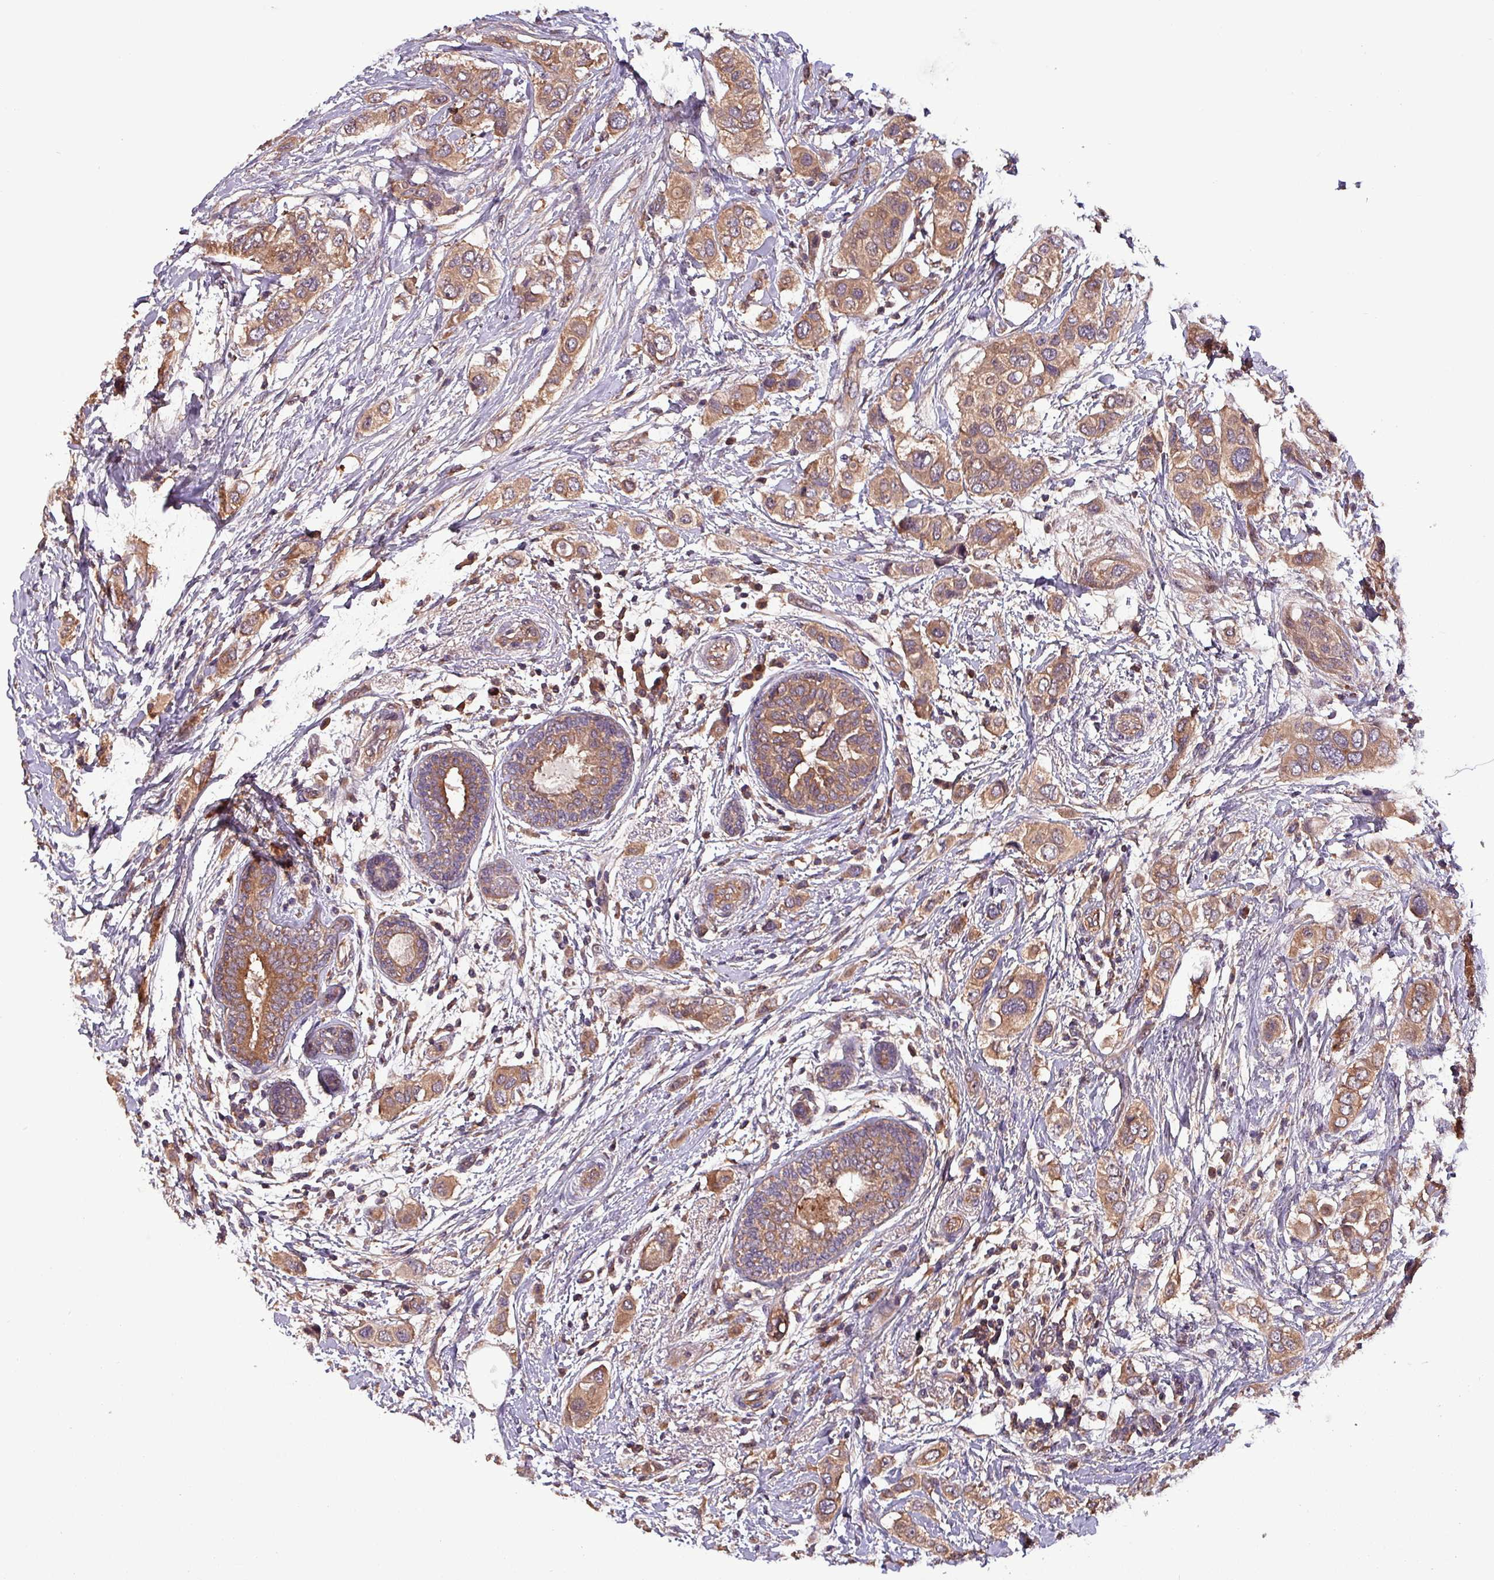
{"staining": {"intensity": "moderate", "quantity": ">75%", "location": "cytoplasmic/membranous"}, "tissue": "breast cancer", "cell_type": "Tumor cells", "image_type": "cancer", "snomed": [{"axis": "morphology", "description": "Lobular carcinoma"}, {"axis": "topography", "description": "Breast"}], "caption": "Breast cancer (lobular carcinoma) tissue displays moderate cytoplasmic/membranous positivity in about >75% of tumor cells", "gene": "PAFAH1B2", "patient": {"sex": "female", "age": 51}}